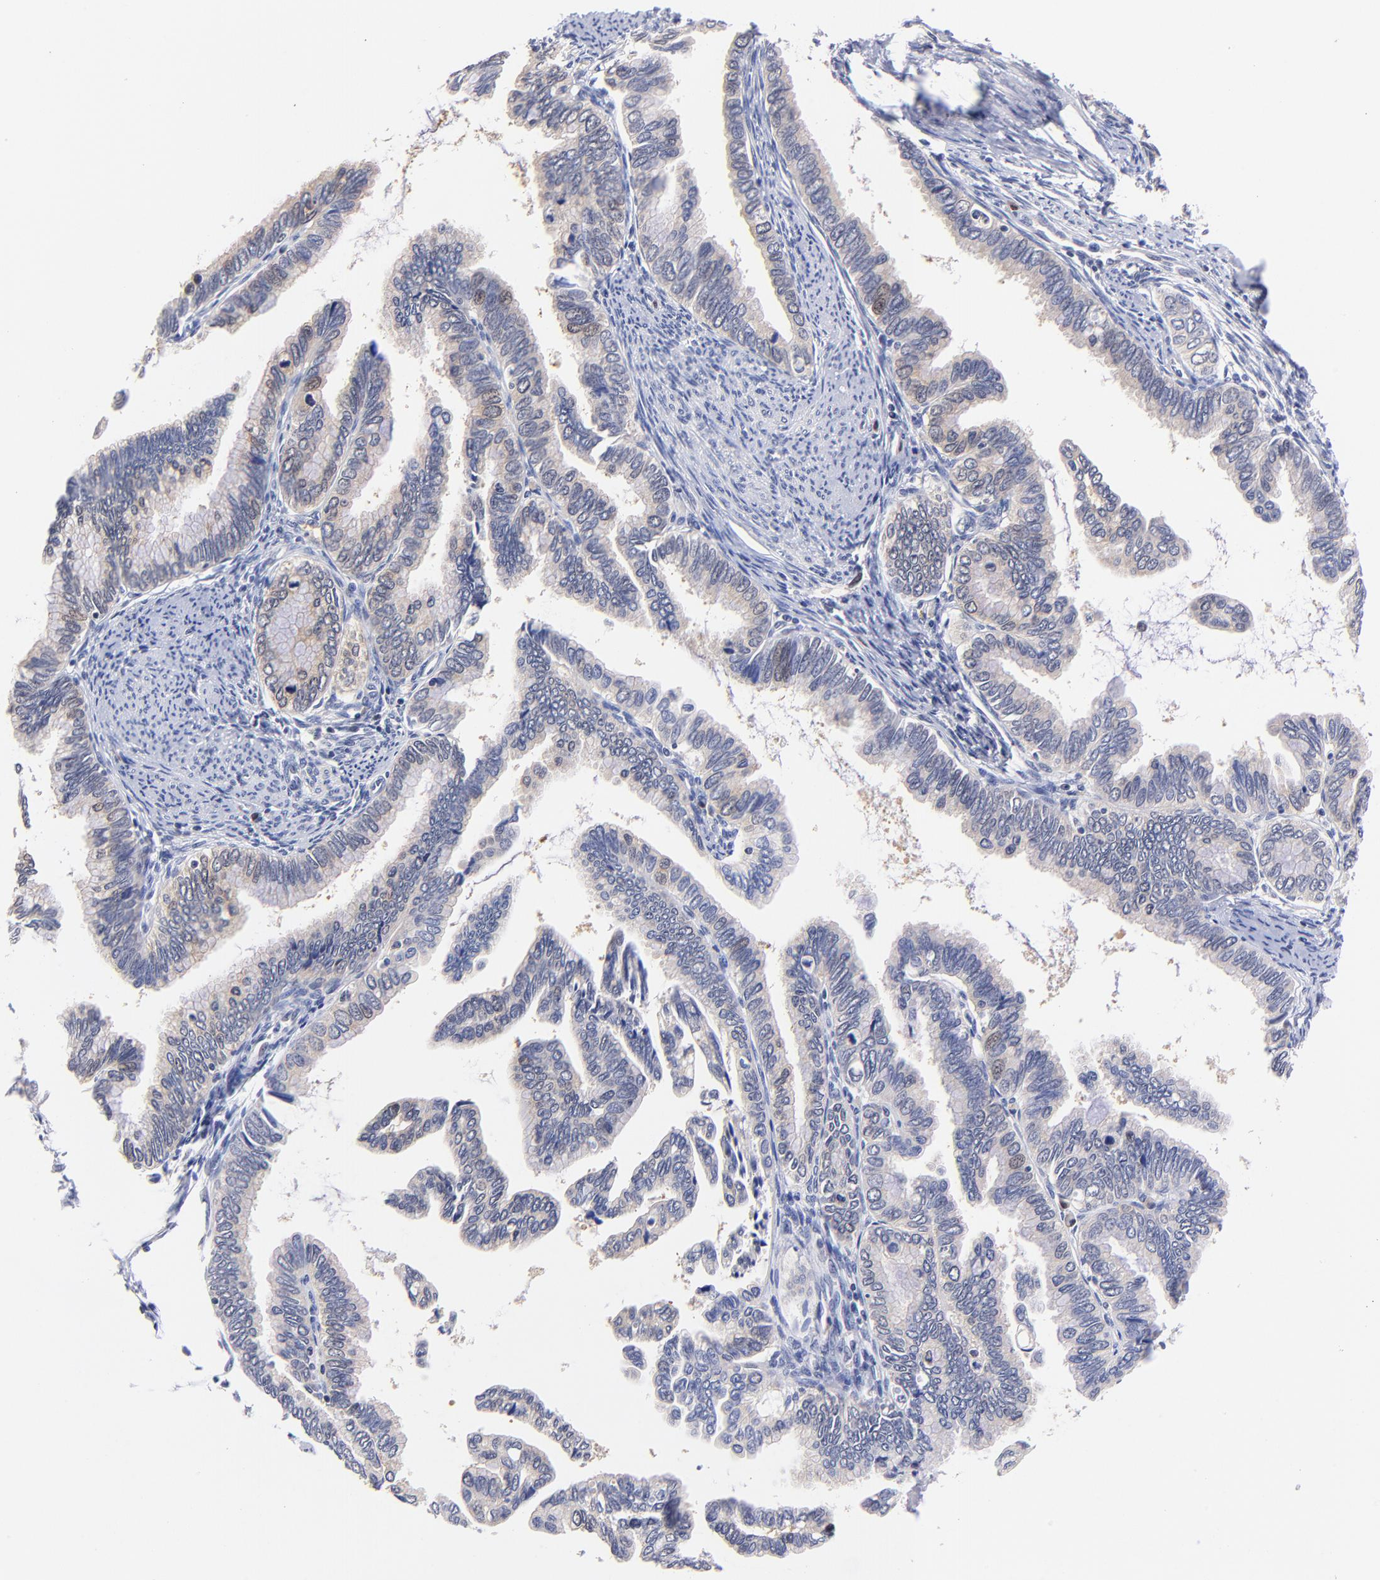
{"staining": {"intensity": "weak", "quantity": "<25%", "location": "nuclear"}, "tissue": "cervical cancer", "cell_type": "Tumor cells", "image_type": "cancer", "snomed": [{"axis": "morphology", "description": "Adenocarcinoma, NOS"}, {"axis": "topography", "description": "Cervix"}], "caption": "This histopathology image is of cervical cancer stained with immunohistochemistry (IHC) to label a protein in brown with the nuclei are counter-stained blue. There is no expression in tumor cells. (Immunohistochemistry, brightfield microscopy, high magnification).", "gene": "ZNF155", "patient": {"sex": "female", "age": 49}}